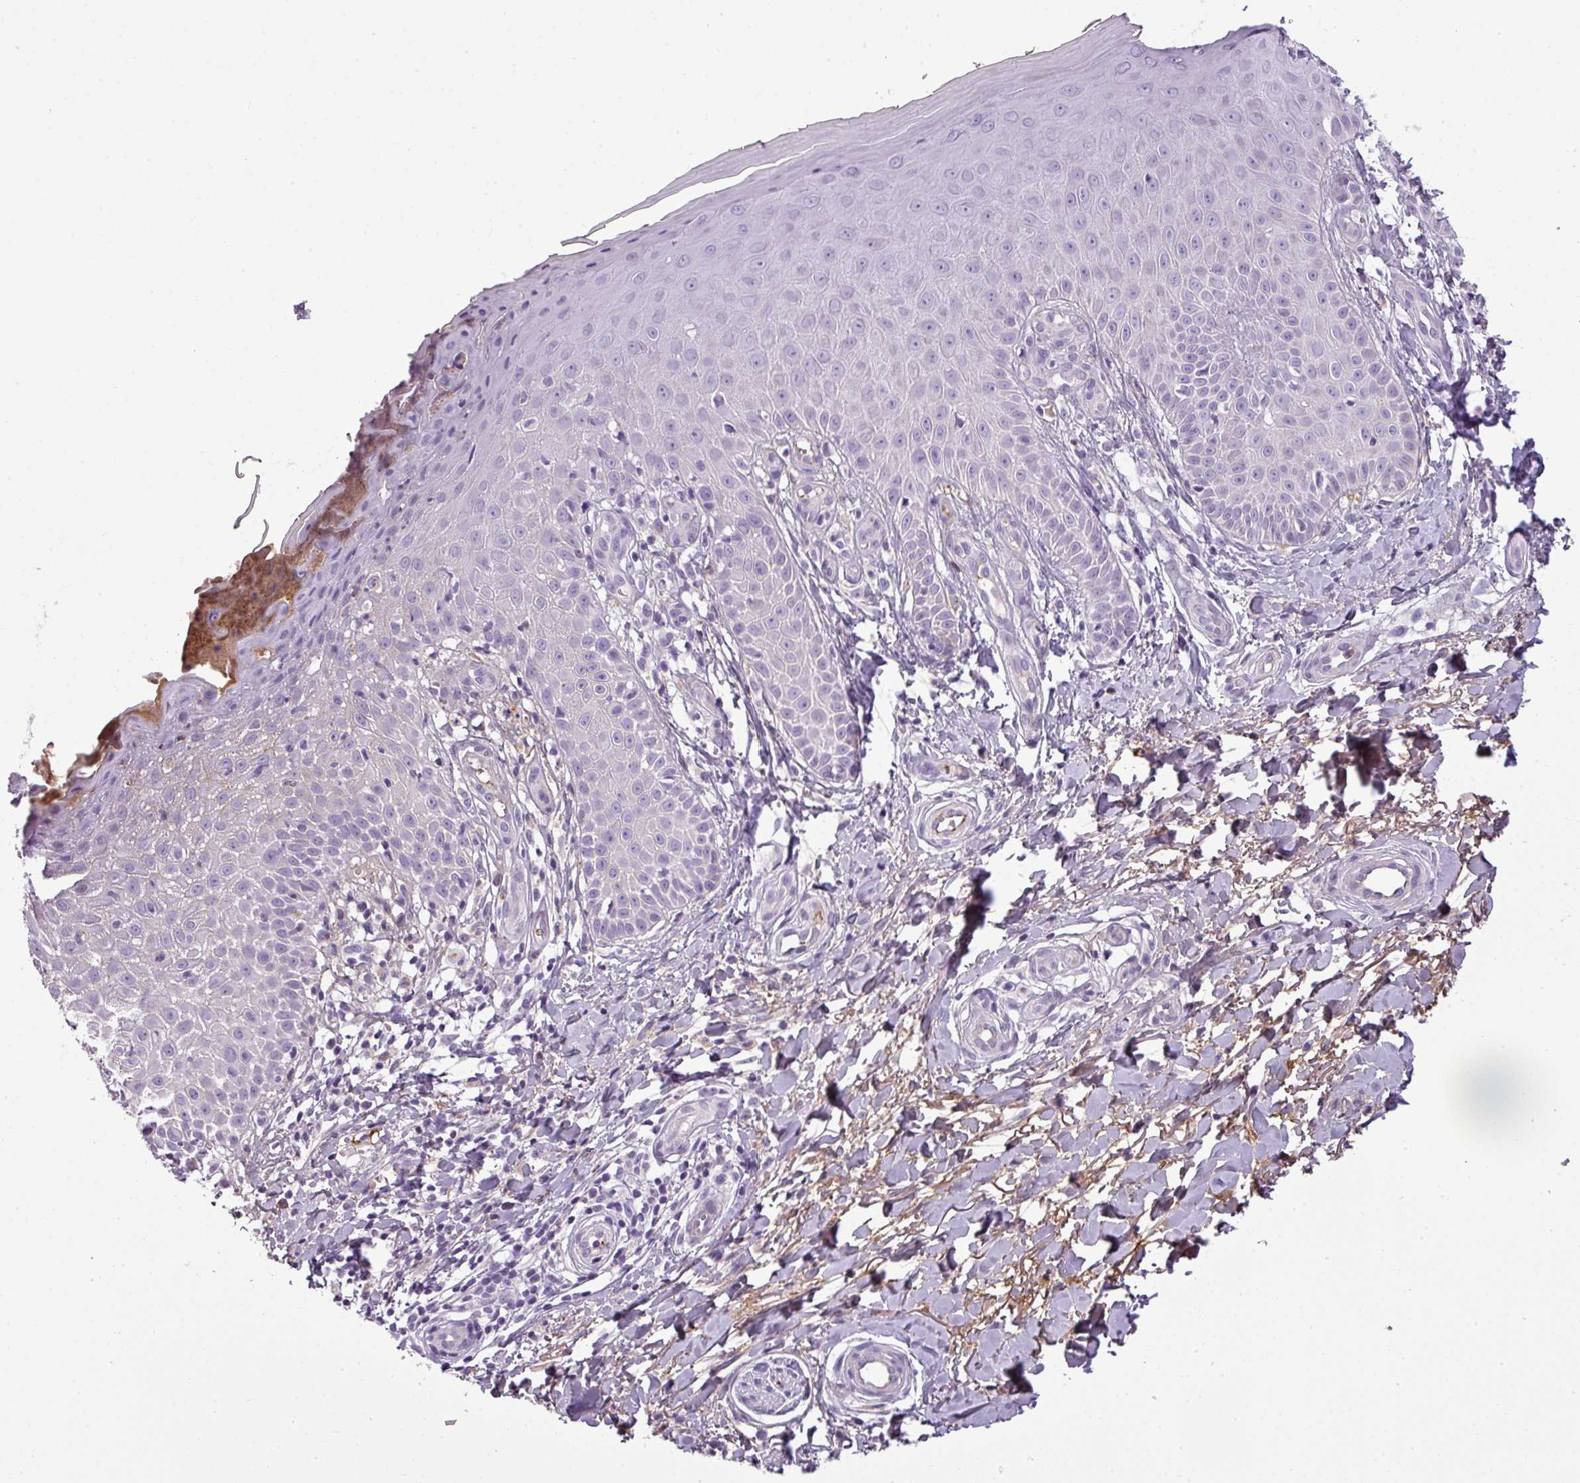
{"staining": {"intensity": "negative", "quantity": "none", "location": "none"}, "tissue": "skin", "cell_type": "Fibroblasts", "image_type": "normal", "snomed": [{"axis": "morphology", "description": "Normal tissue, NOS"}, {"axis": "topography", "description": "Skin"}], "caption": "Immunohistochemistry (IHC) micrograph of normal human skin stained for a protein (brown), which shows no expression in fibroblasts.", "gene": "C4A", "patient": {"sex": "male", "age": 81}}